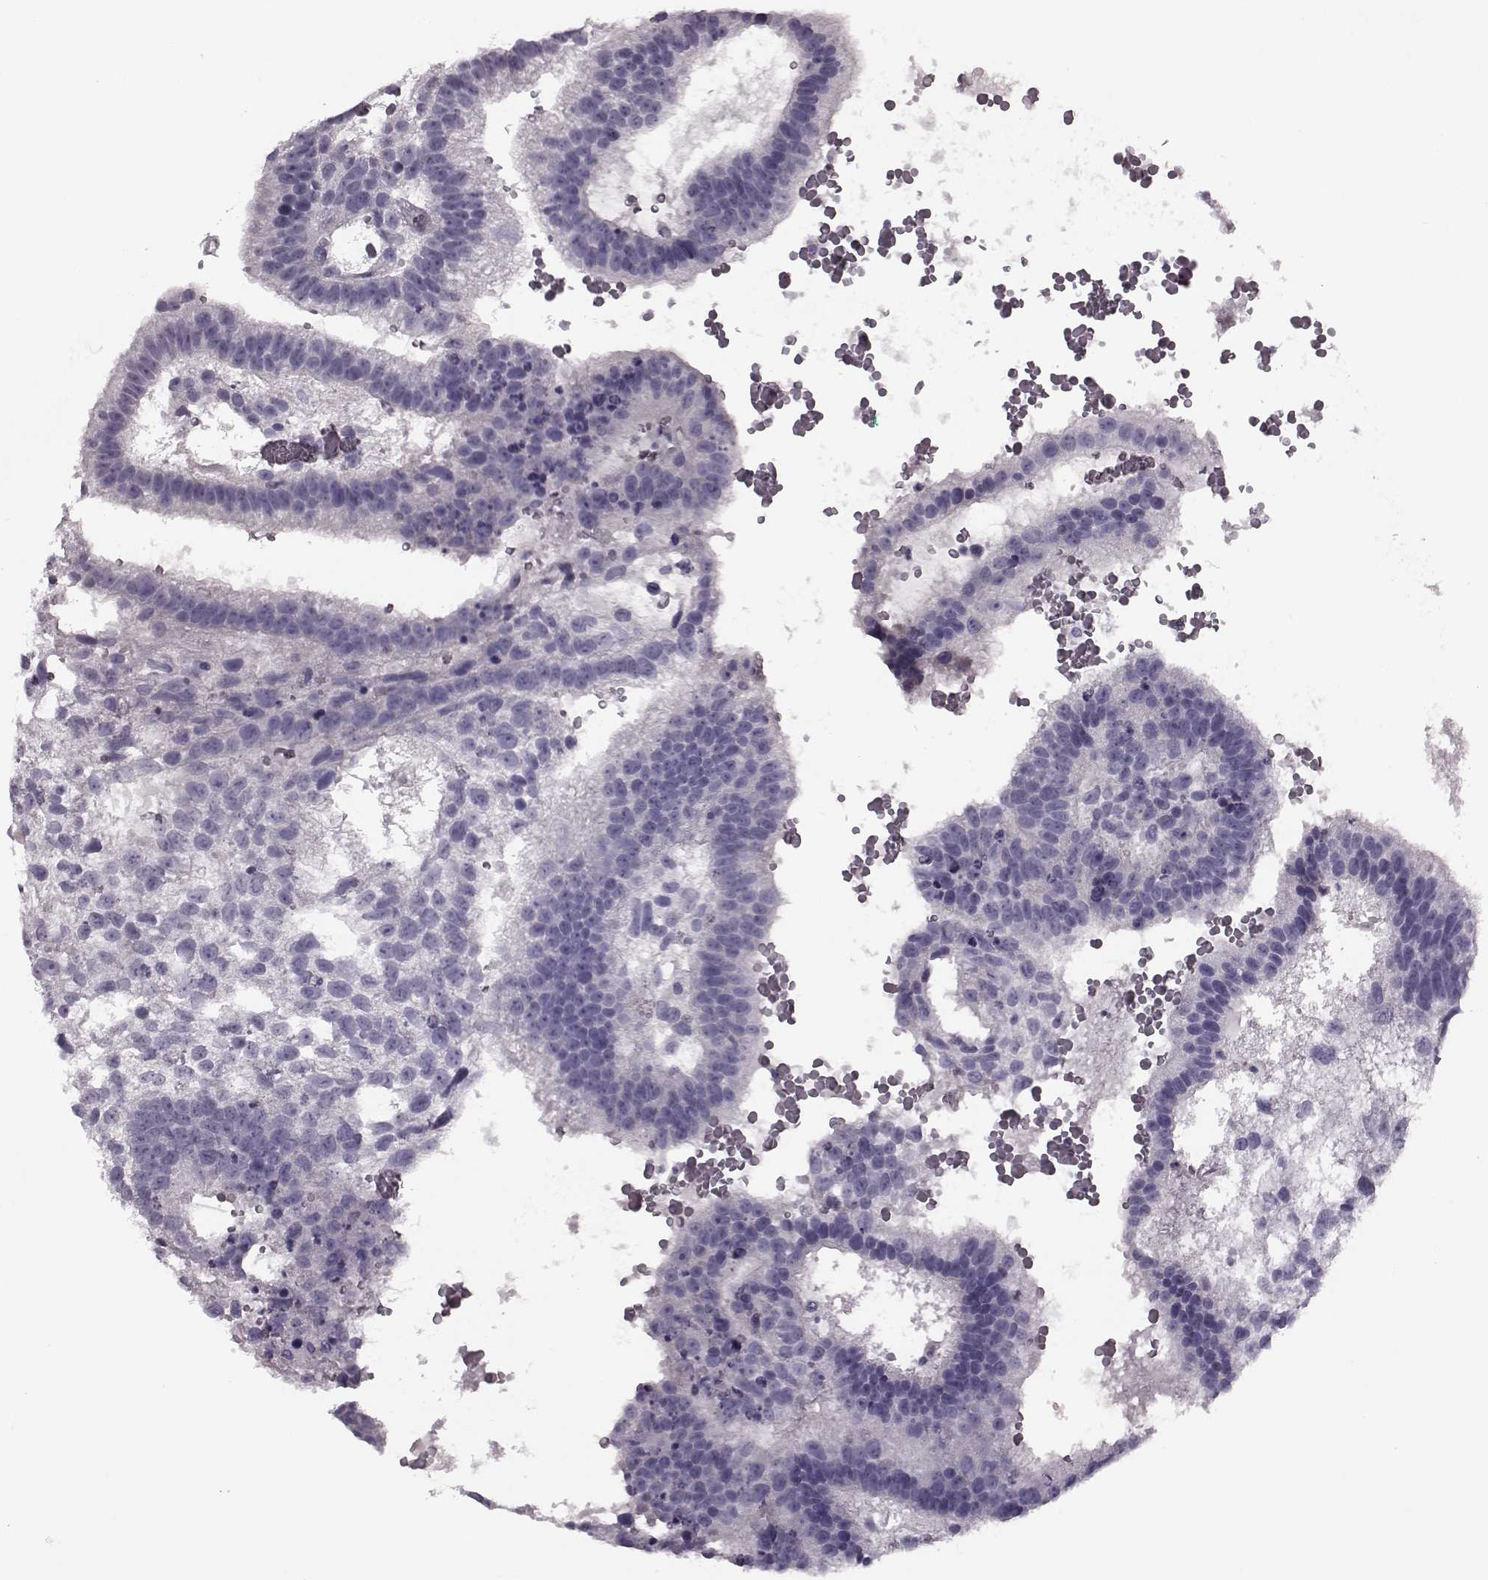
{"staining": {"intensity": "negative", "quantity": "none", "location": "none"}, "tissue": "testis cancer", "cell_type": "Tumor cells", "image_type": "cancer", "snomed": [{"axis": "morphology", "description": "Normal tissue, NOS"}, {"axis": "morphology", "description": "Carcinoma, Embryonal, NOS"}, {"axis": "topography", "description": "Testis"}, {"axis": "topography", "description": "Epididymis"}], "caption": "Protein analysis of embryonal carcinoma (testis) reveals no significant staining in tumor cells. (DAB (3,3'-diaminobenzidine) IHC with hematoxylin counter stain).", "gene": "SNTG1", "patient": {"sex": "male", "age": 32}}